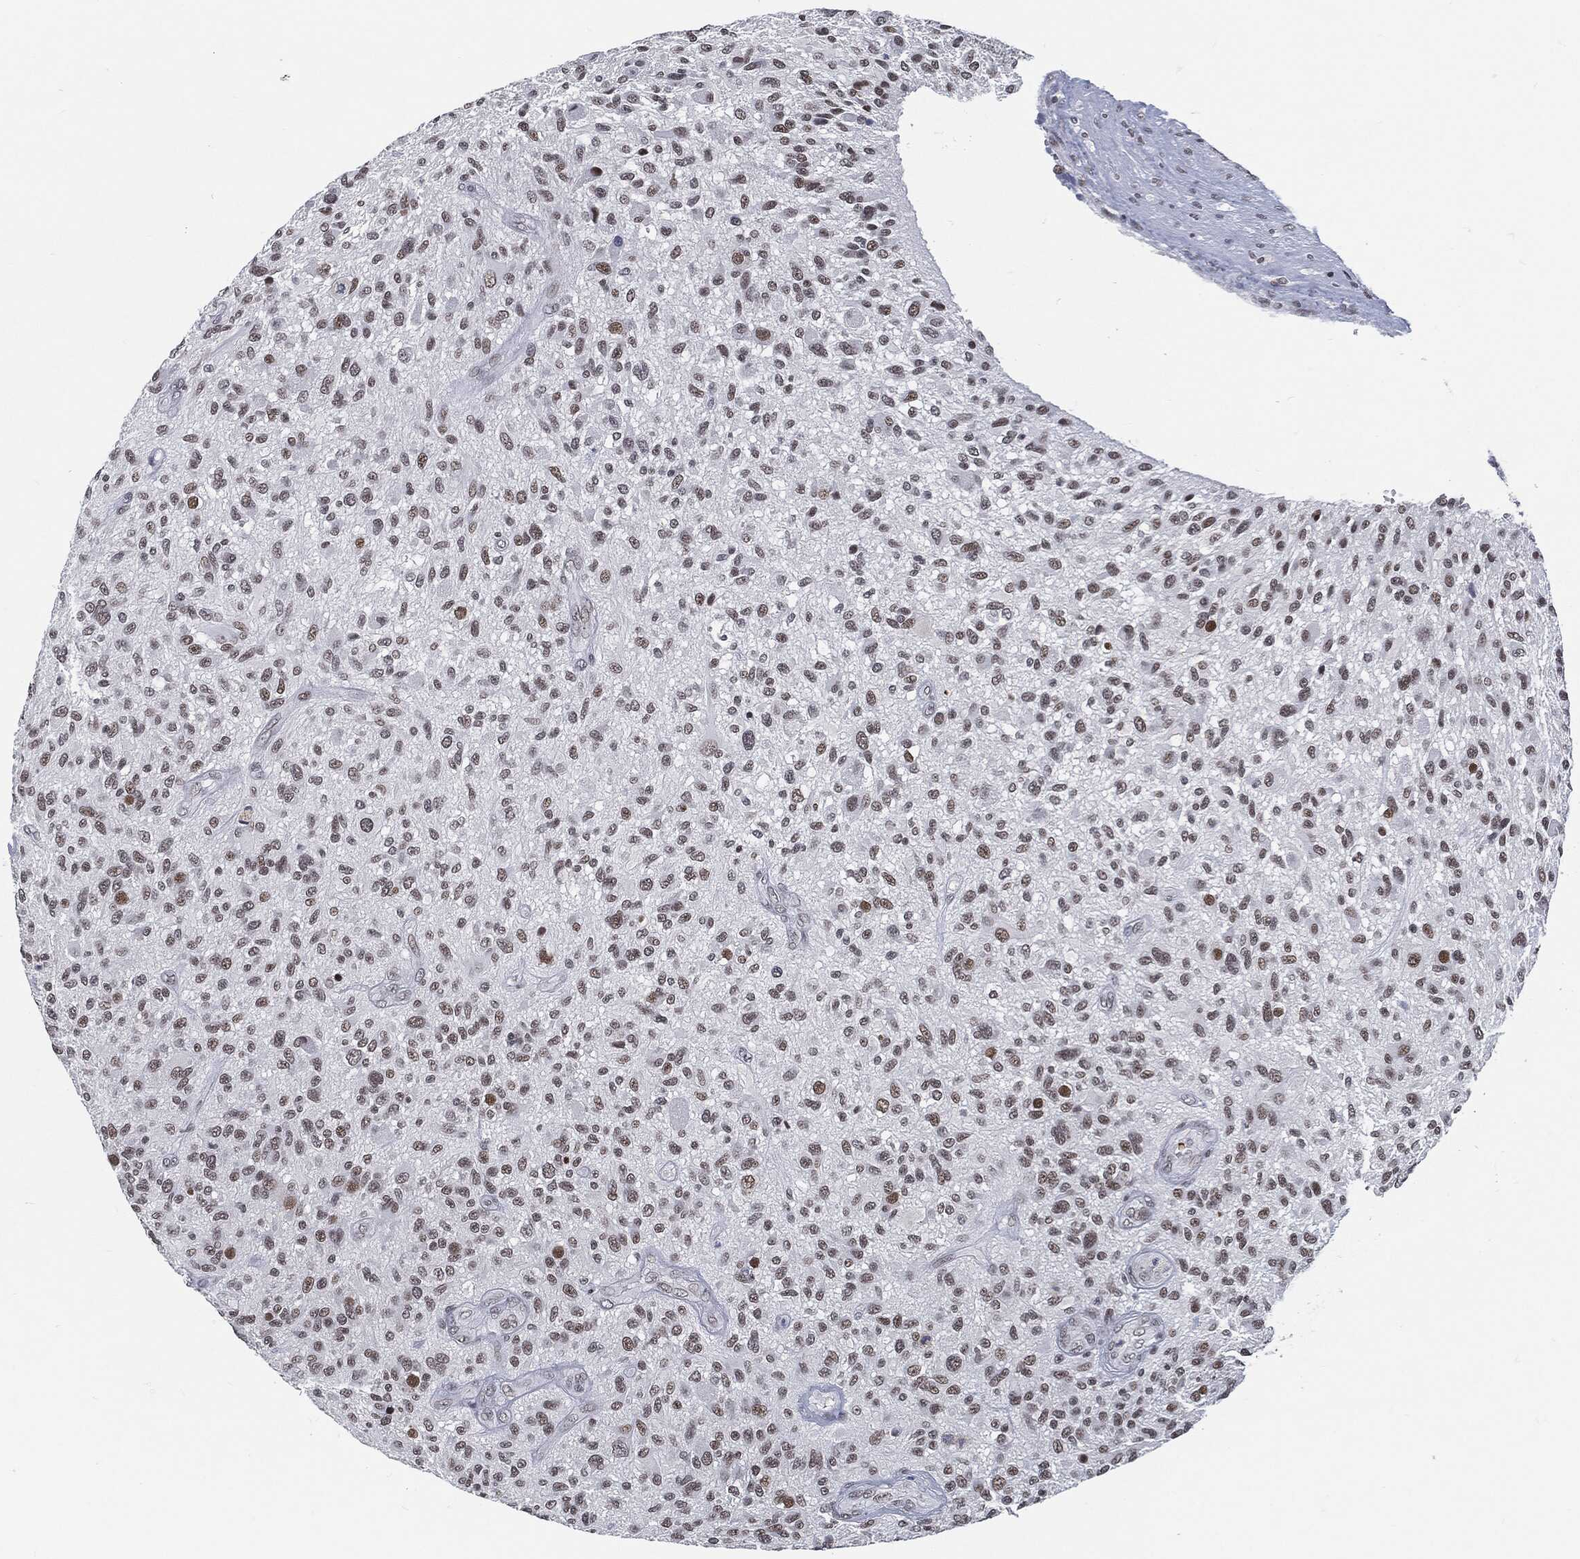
{"staining": {"intensity": "strong", "quantity": "<25%", "location": "nuclear"}, "tissue": "glioma", "cell_type": "Tumor cells", "image_type": "cancer", "snomed": [{"axis": "morphology", "description": "Glioma, malignant, High grade"}, {"axis": "topography", "description": "Brain"}], "caption": "Immunohistochemical staining of glioma displays medium levels of strong nuclear staining in about <25% of tumor cells. (IHC, brightfield microscopy, high magnification).", "gene": "ANXA1", "patient": {"sex": "male", "age": 47}}